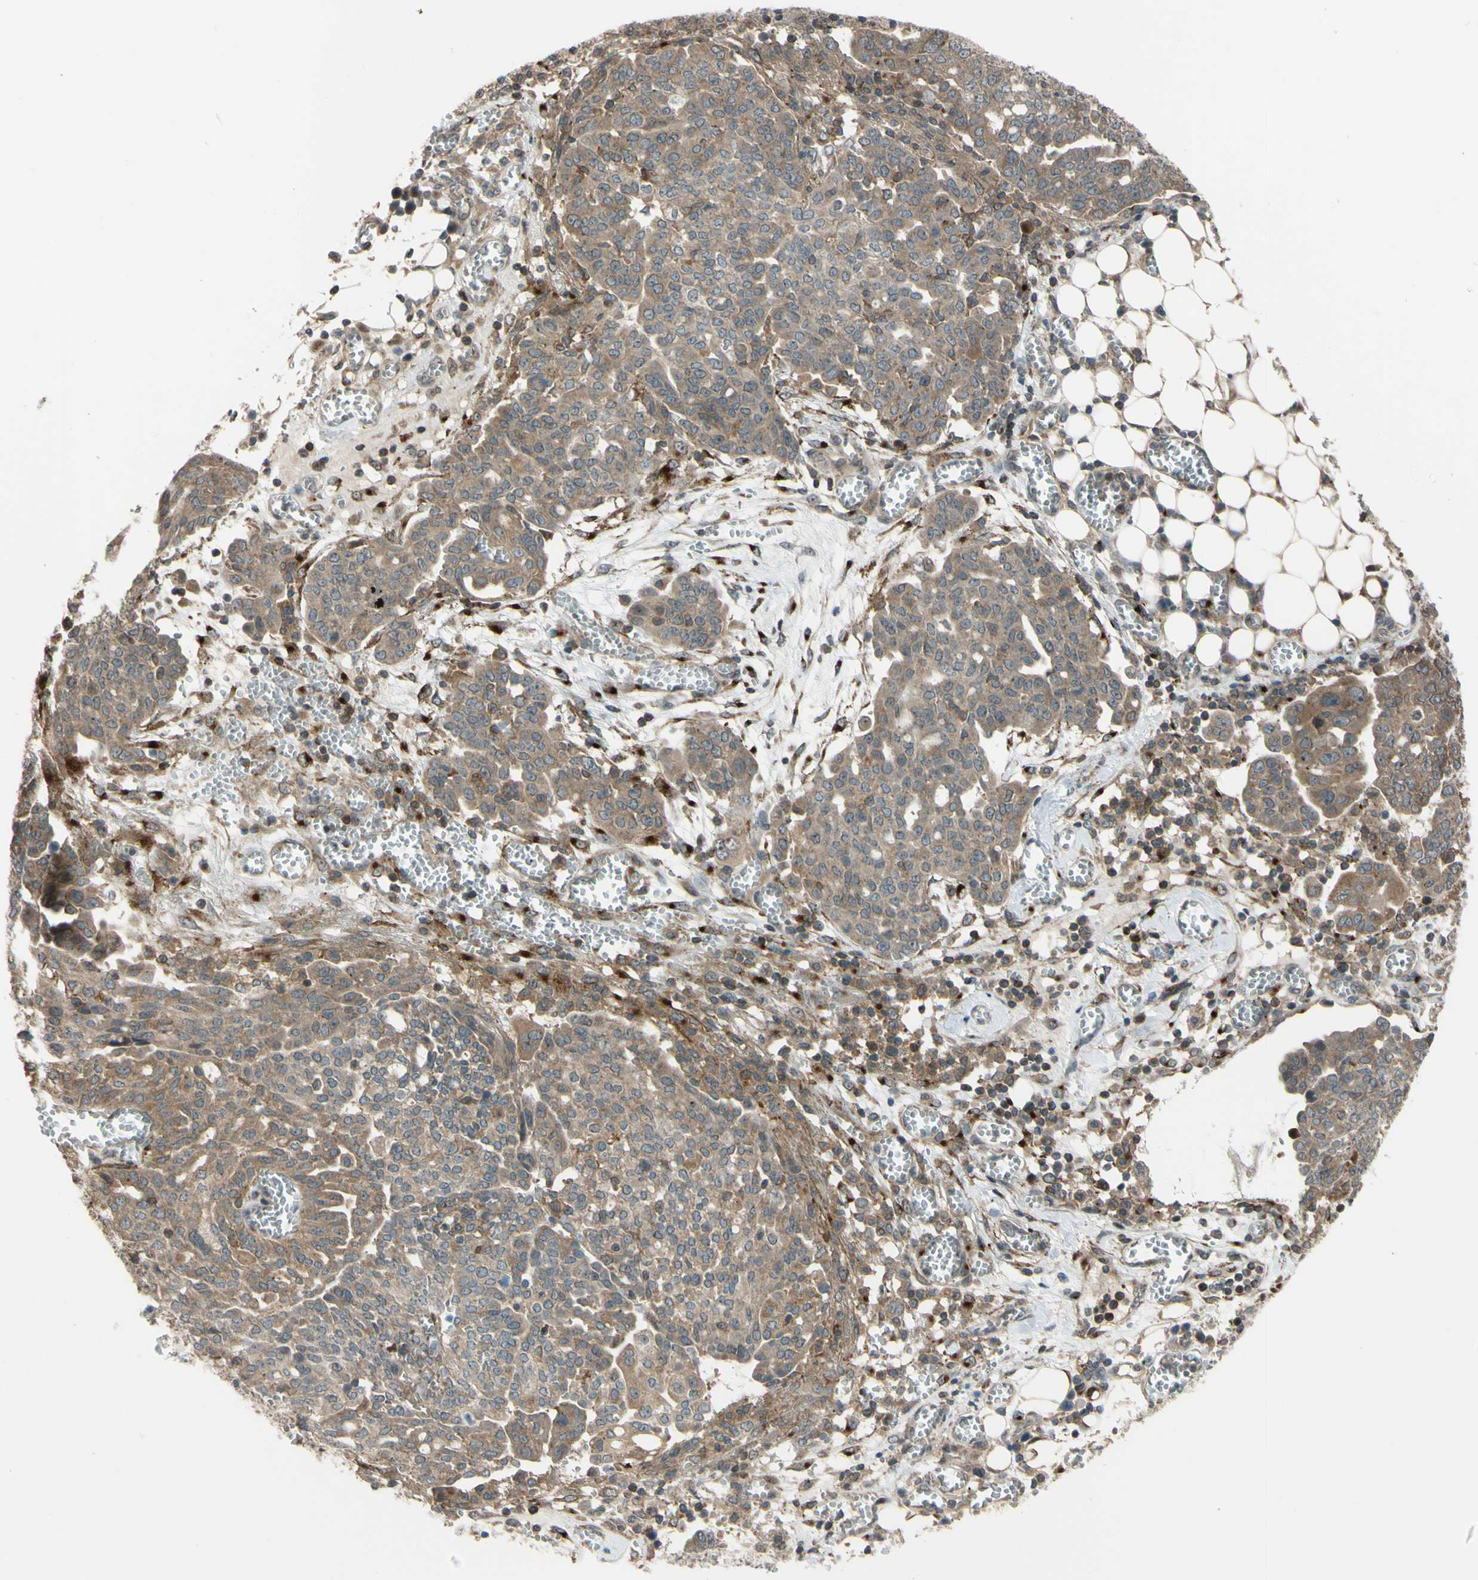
{"staining": {"intensity": "weak", "quantity": ">75%", "location": "cytoplasmic/membranous,nuclear"}, "tissue": "ovarian cancer", "cell_type": "Tumor cells", "image_type": "cancer", "snomed": [{"axis": "morphology", "description": "Cystadenocarcinoma, serous, NOS"}, {"axis": "topography", "description": "Soft tissue"}, {"axis": "topography", "description": "Ovary"}], "caption": "DAB immunohistochemical staining of human ovarian cancer (serous cystadenocarcinoma) shows weak cytoplasmic/membranous and nuclear protein positivity in about >75% of tumor cells. (DAB IHC with brightfield microscopy, high magnification).", "gene": "FLII", "patient": {"sex": "female", "age": 57}}